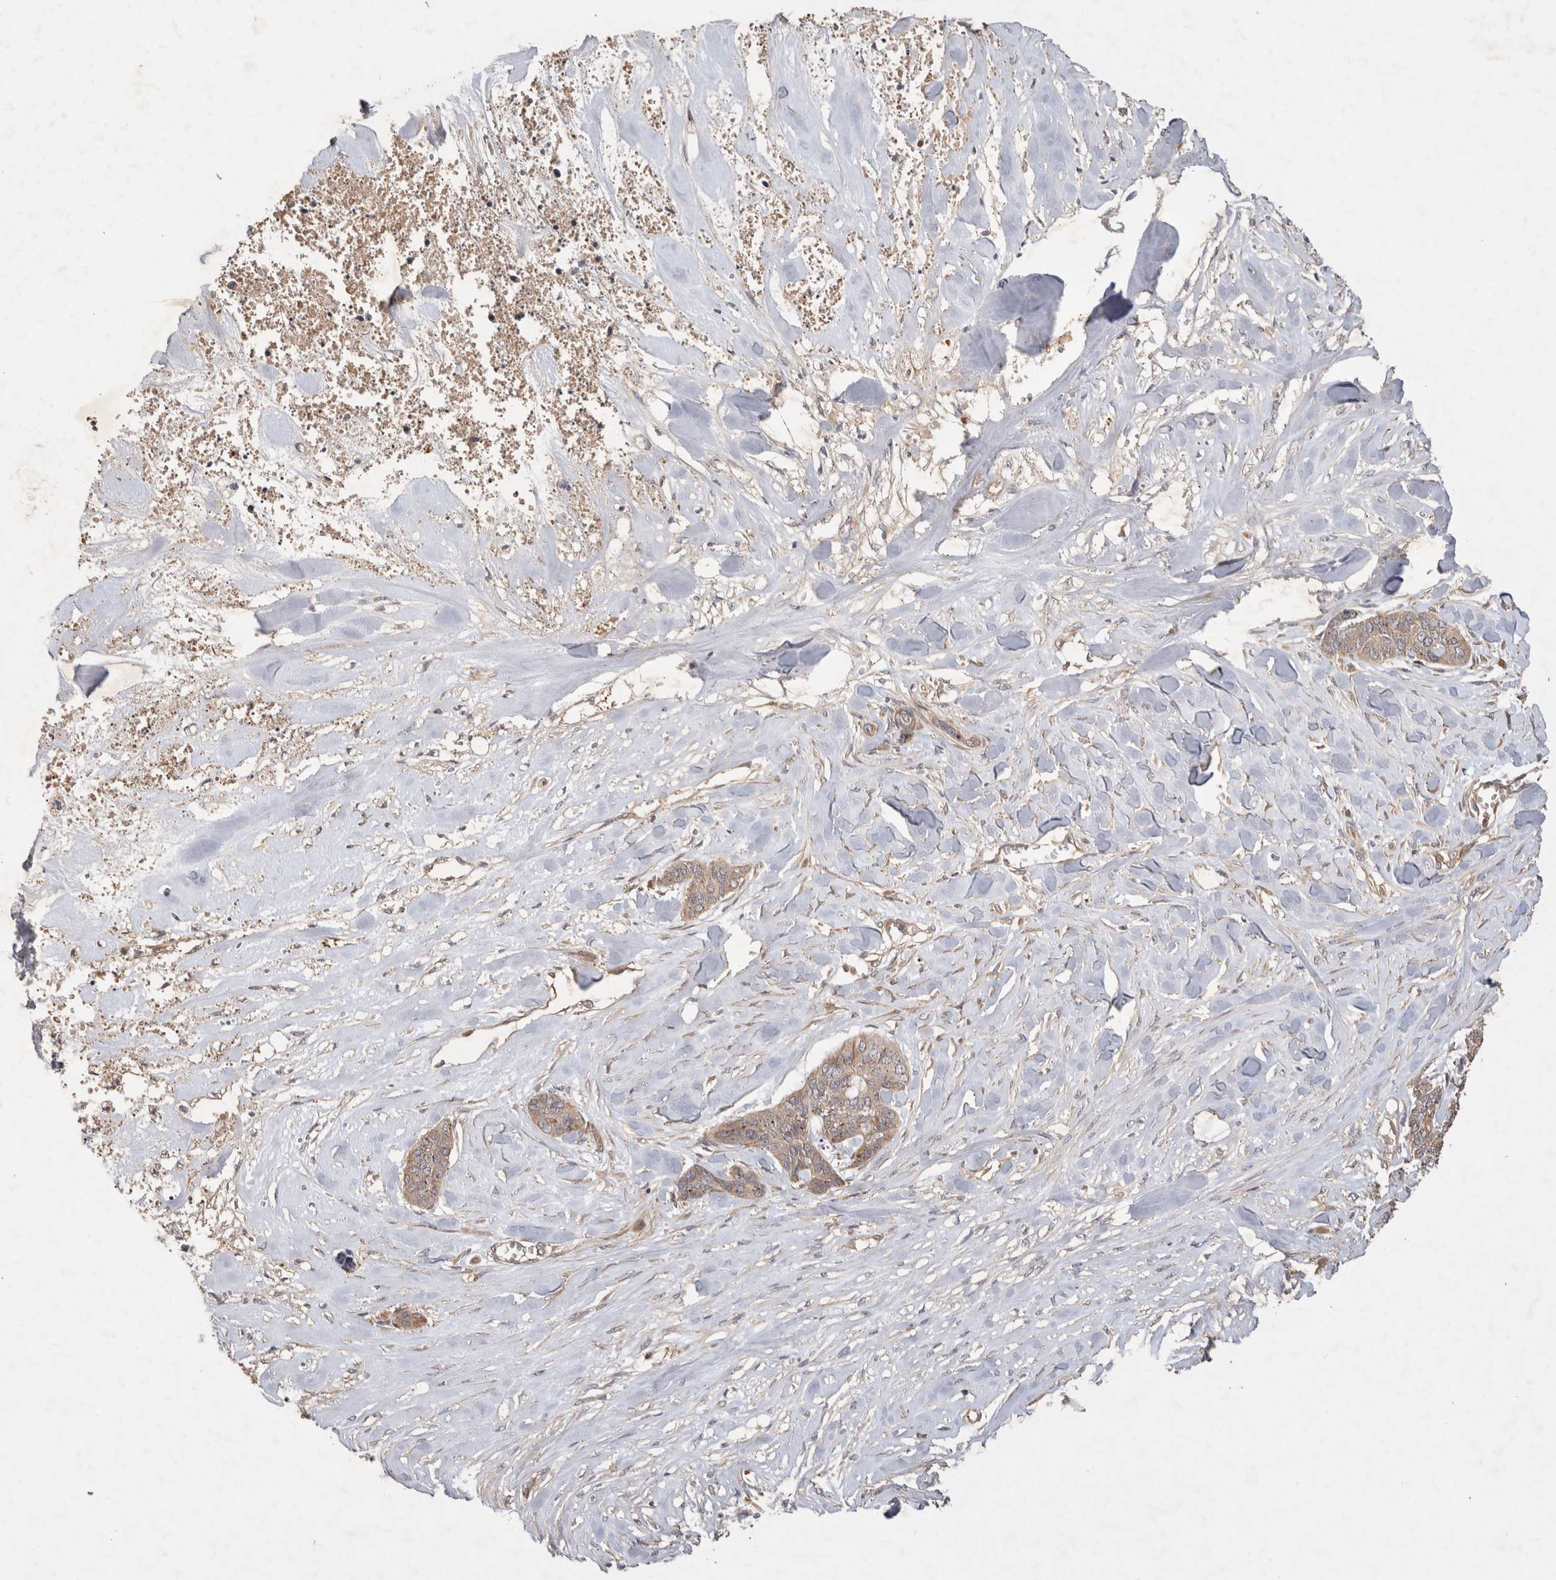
{"staining": {"intensity": "weak", "quantity": ">75%", "location": "cytoplasmic/membranous"}, "tissue": "skin cancer", "cell_type": "Tumor cells", "image_type": "cancer", "snomed": [{"axis": "morphology", "description": "Basal cell carcinoma"}, {"axis": "topography", "description": "Skin"}], "caption": "Immunohistochemistry (IHC) staining of skin cancer (basal cell carcinoma), which displays low levels of weak cytoplasmic/membranous staining in about >75% of tumor cells indicating weak cytoplasmic/membranous protein expression. The staining was performed using DAB (brown) for protein detection and nuclei were counterstained in hematoxylin (blue).", "gene": "PPP1R42", "patient": {"sex": "female", "age": 64}}